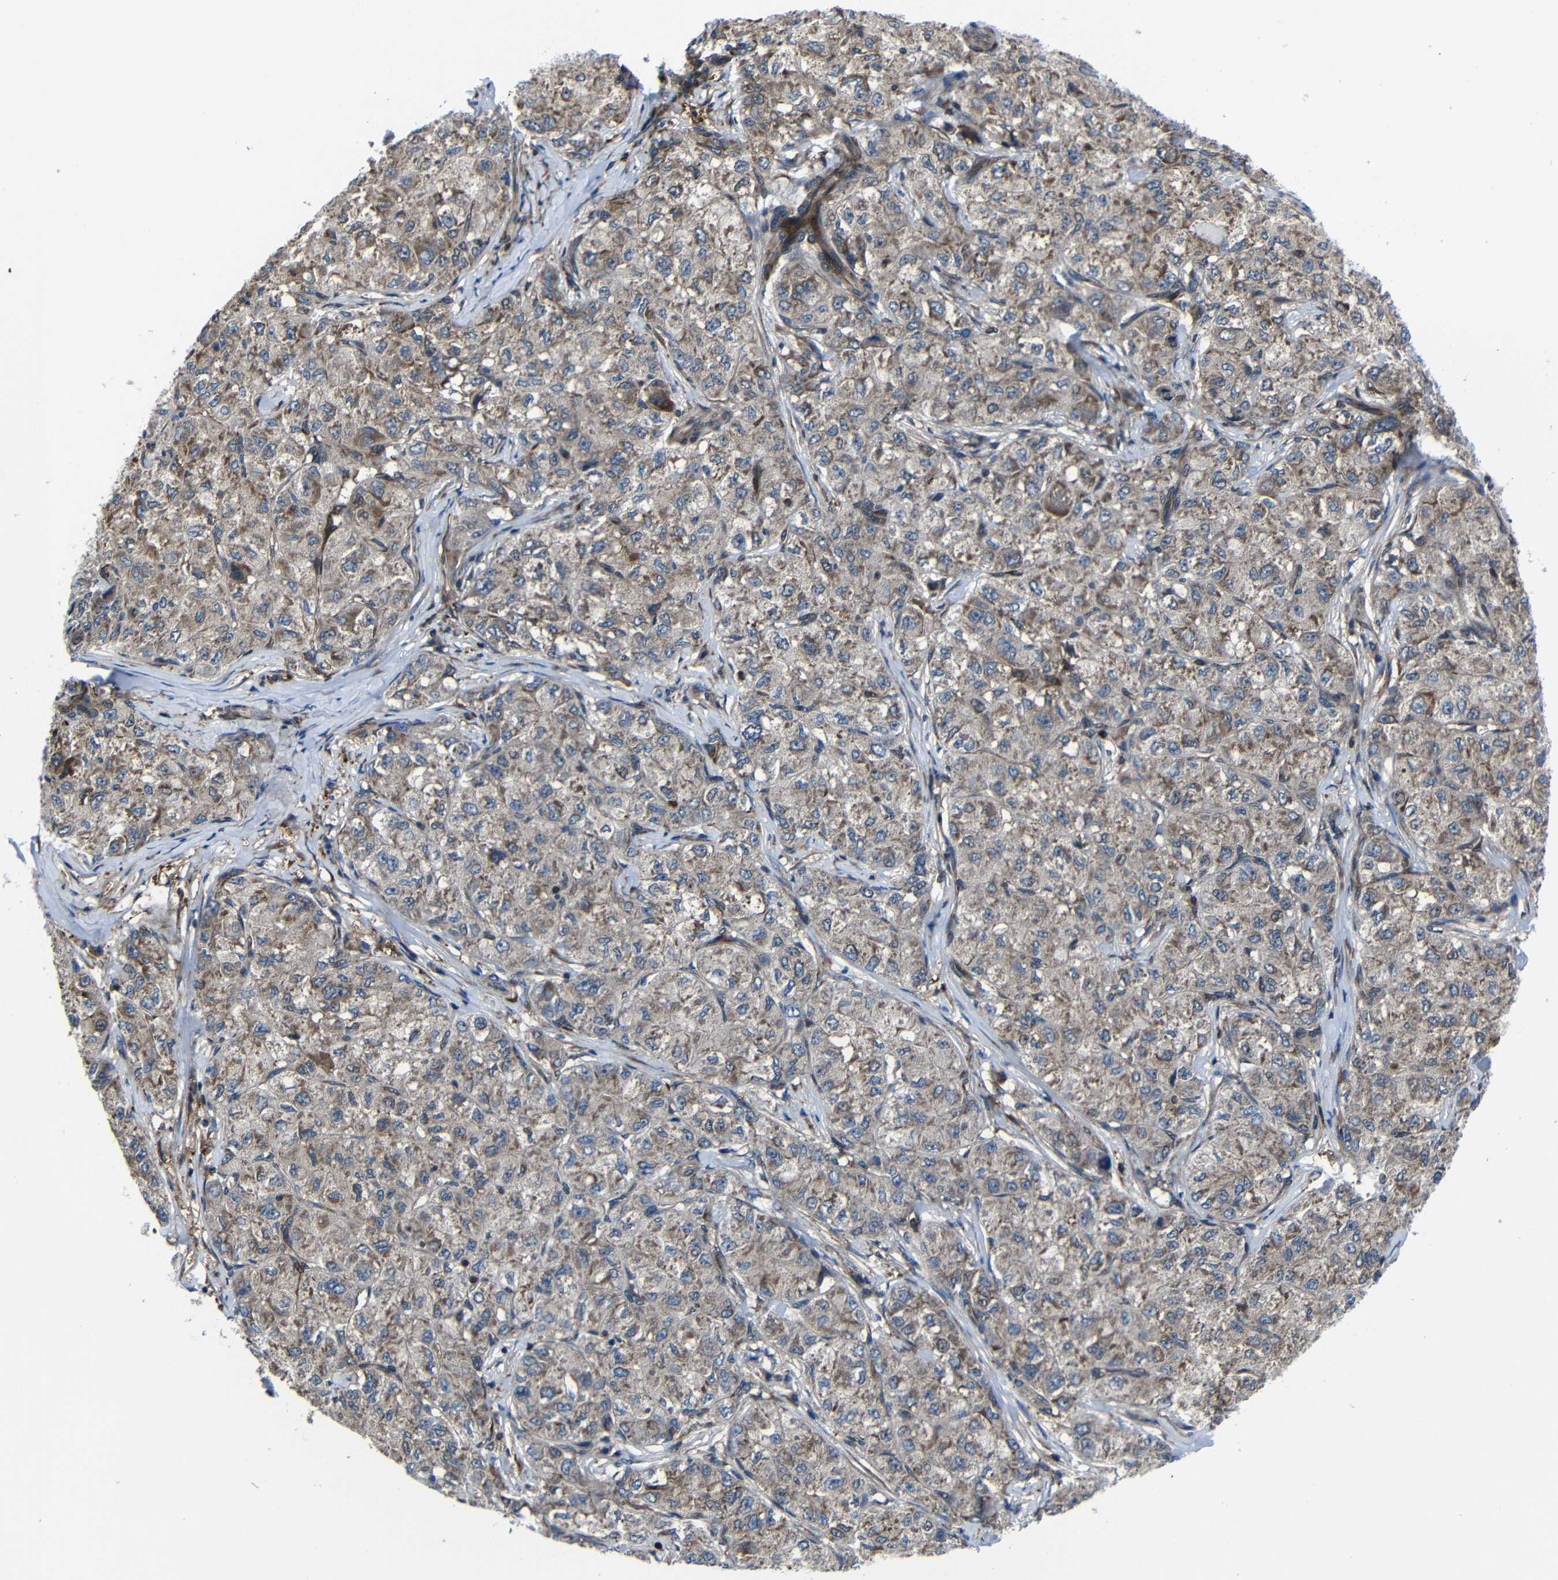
{"staining": {"intensity": "moderate", "quantity": ">75%", "location": "cytoplasmic/membranous"}, "tissue": "liver cancer", "cell_type": "Tumor cells", "image_type": "cancer", "snomed": [{"axis": "morphology", "description": "Carcinoma, Hepatocellular, NOS"}, {"axis": "topography", "description": "Liver"}], "caption": "Tumor cells reveal medium levels of moderate cytoplasmic/membranous expression in approximately >75% of cells in hepatocellular carcinoma (liver).", "gene": "KIAA0513", "patient": {"sex": "male", "age": 80}}